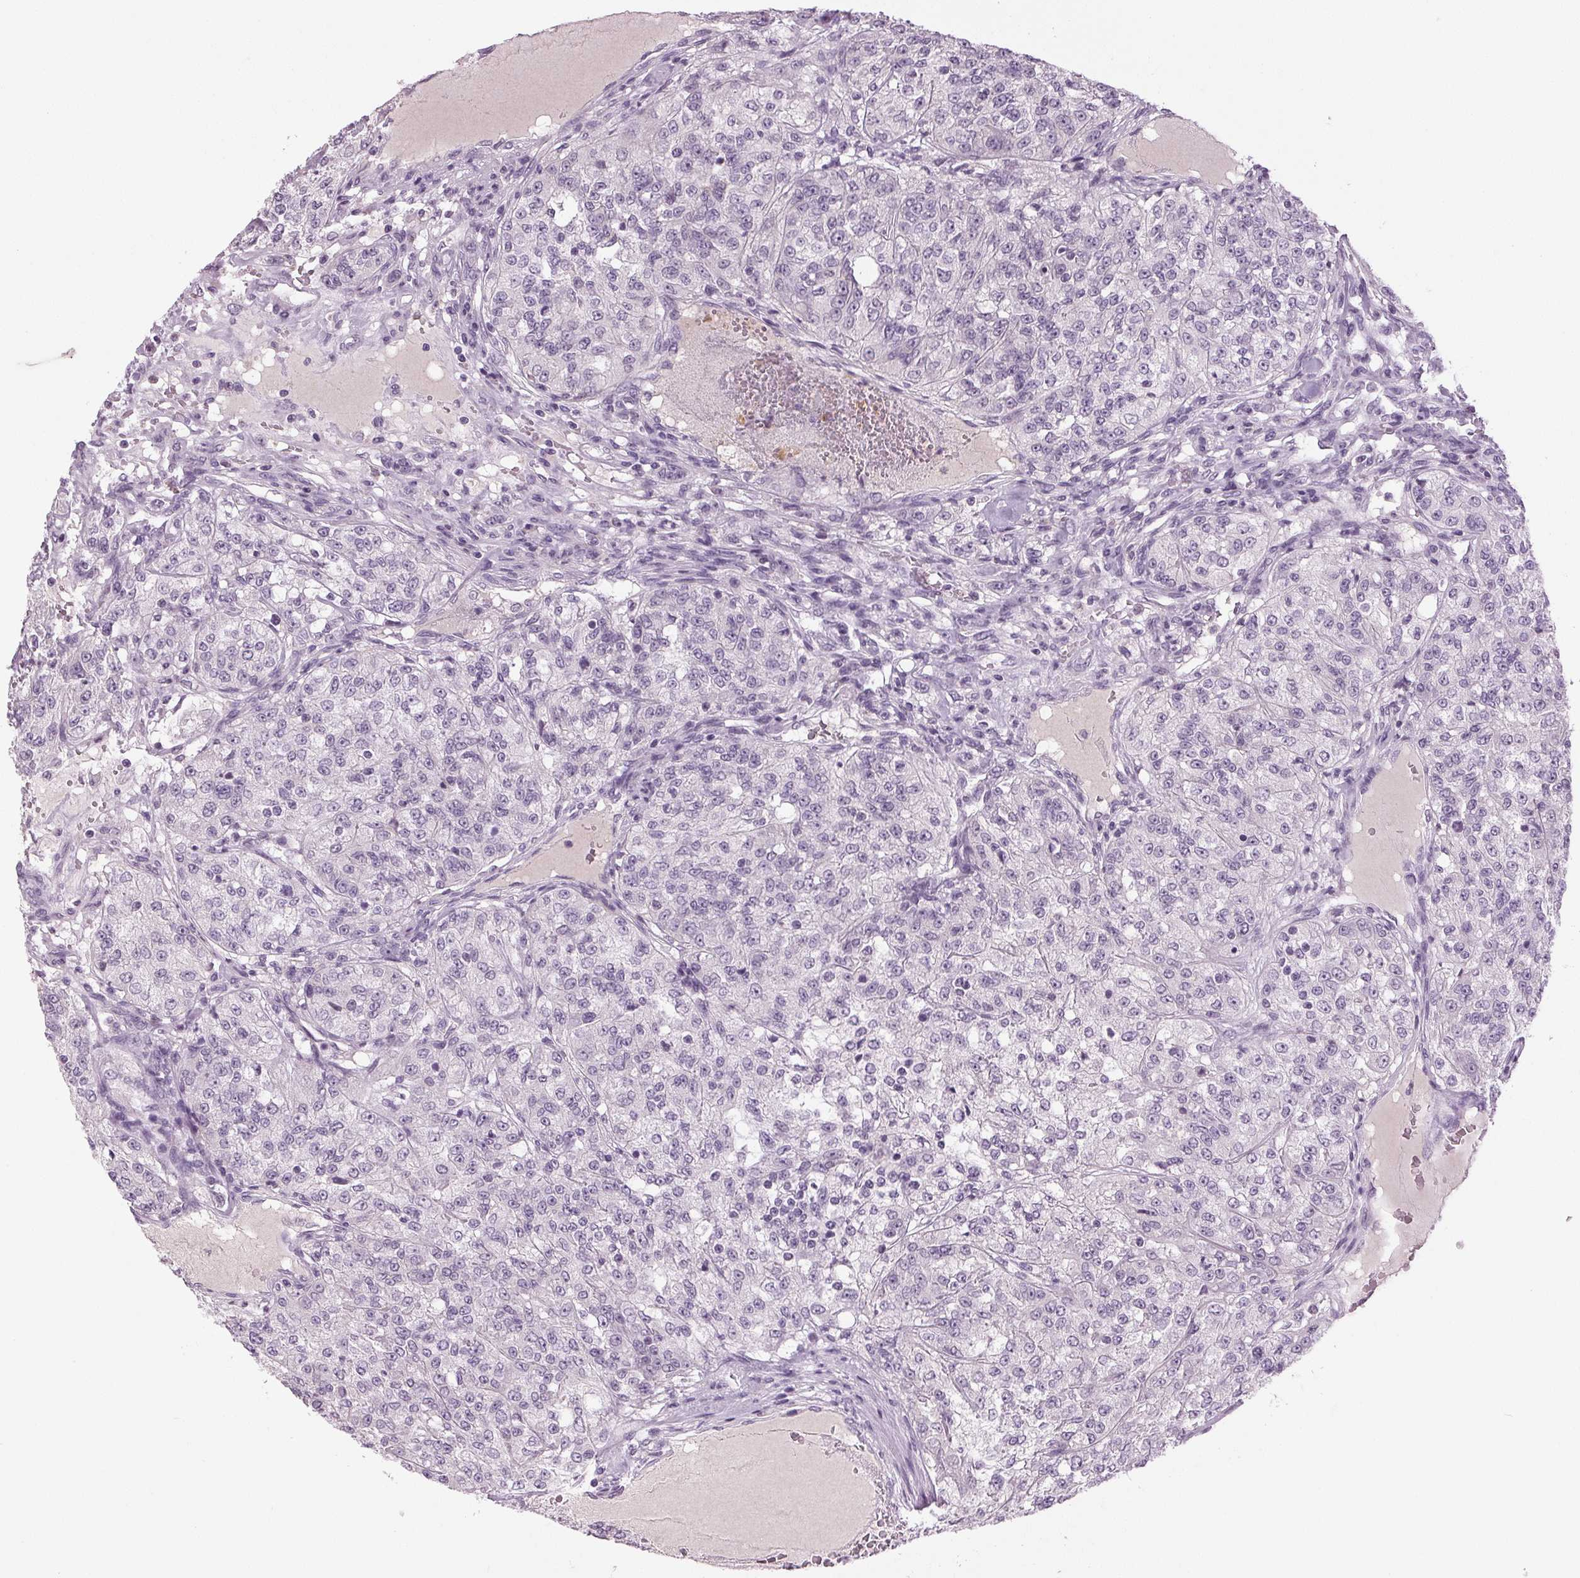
{"staining": {"intensity": "negative", "quantity": "none", "location": "none"}, "tissue": "renal cancer", "cell_type": "Tumor cells", "image_type": "cancer", "snomed": [{"axis": "morphology", "description": "Adenocarcinoma, NOS"}, {"axis": "topography", "description": "Kidney"}], "caption": "Micrograph shows no protein expression in tumor cells of adenocarcinoma (renal) tissue.", "gene": "DNAH12", "patient": {"sex": "female", "age": 63}}